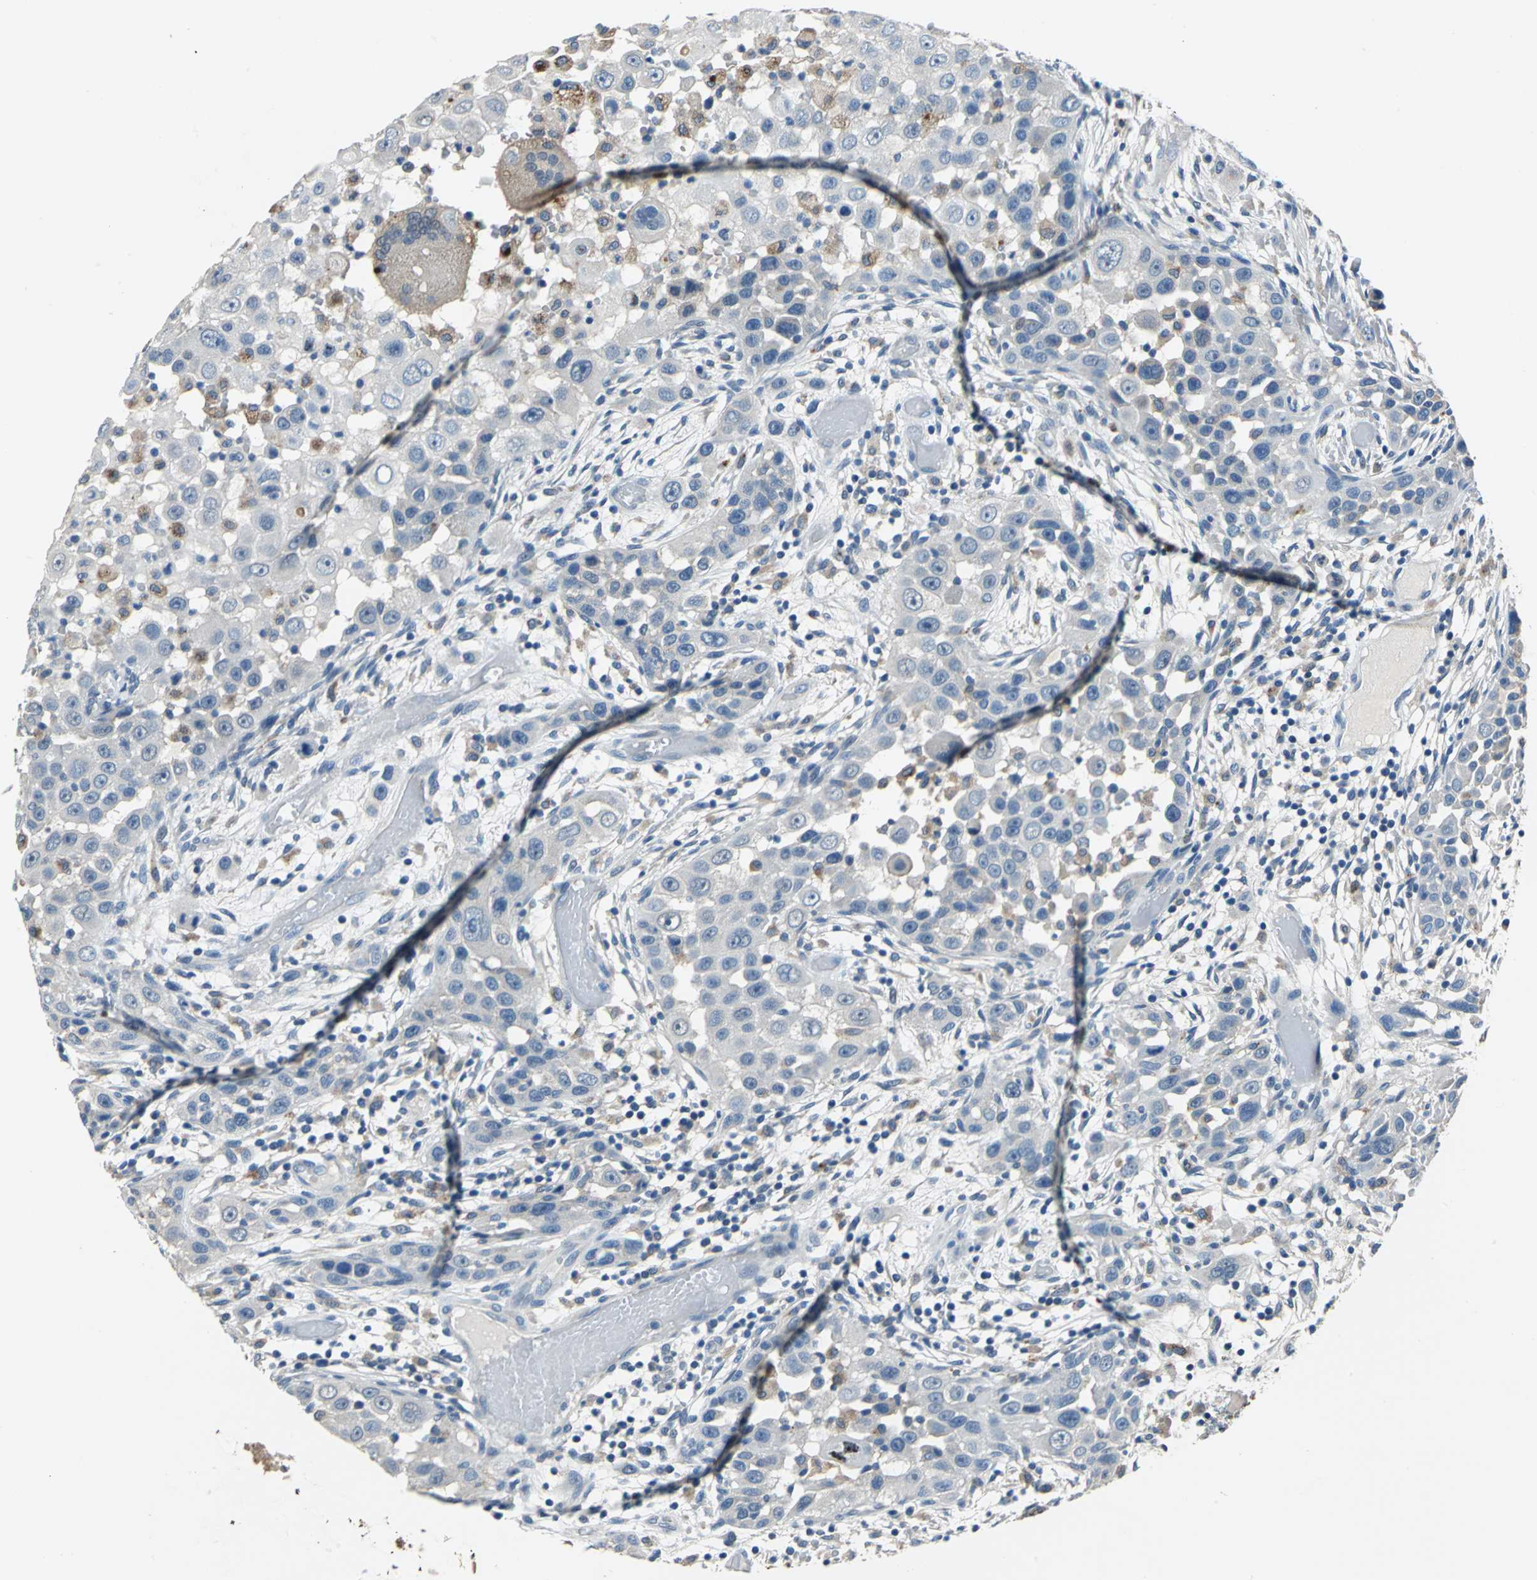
{"staining": {"intensity": "negative", "quantity": "none", "location": "none"}, "tissue": "head and neck cancer", "cell_type": "Tumor cells", "image_type": "cancer", "snomed": [{"axis": "morphology", "description": "Carcinoma, NOS"}, {"axis": "topography", "description": "Head-Neck"}], "caption": "The IHC micrograph has no significant staining in tumor cells of carcinoma (head and neck) tissue.", "gene": "RASD2", "patient": {"sex": "male", "age": 87}}